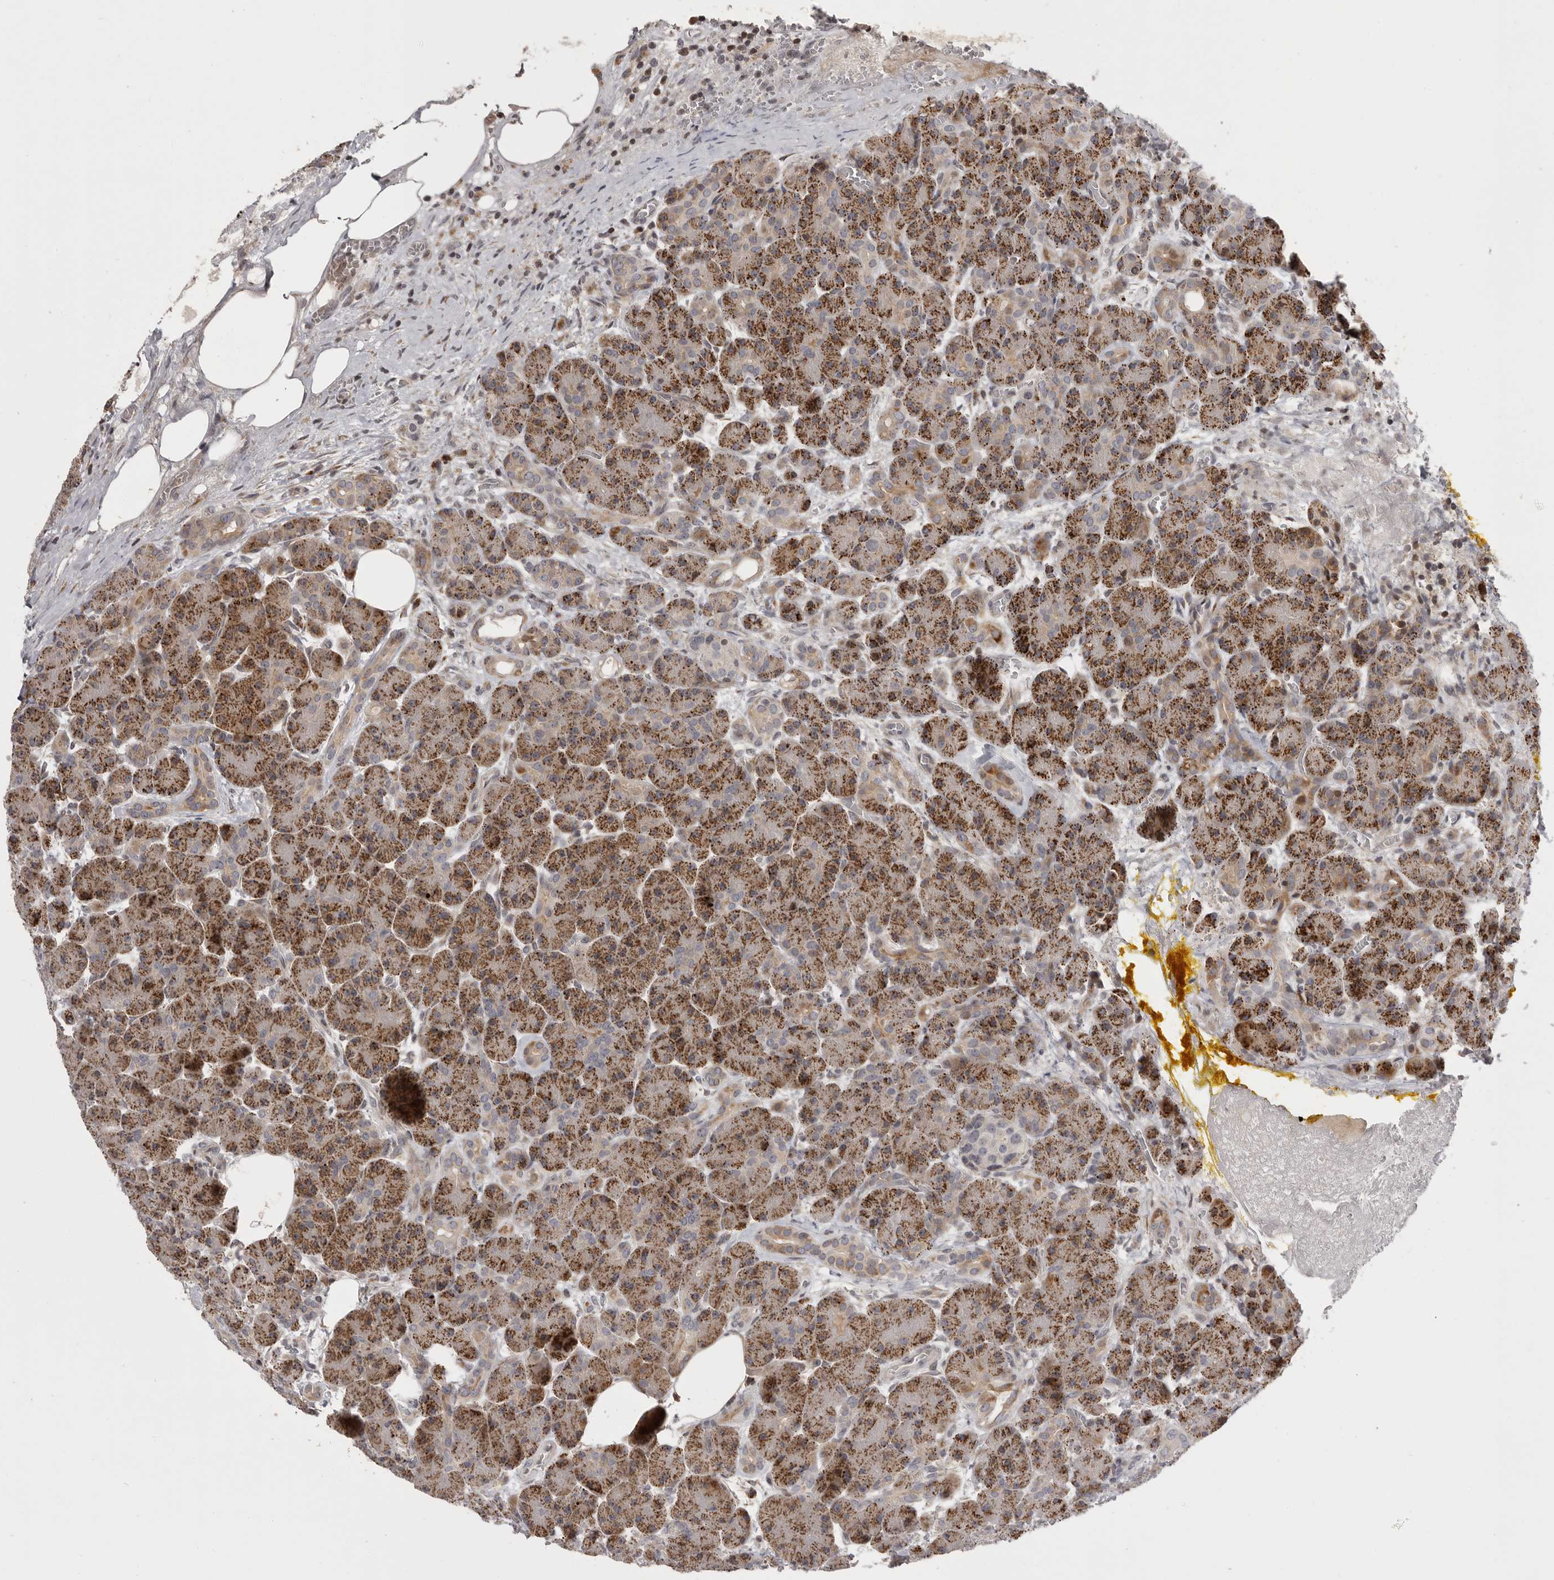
{"staining": {"intensity": "strong", "quantity": ">75%", "location": "cytoplasmic/membranous"}, "tissue": "pancreas", "cell_type": "Exocrine glandular cells", "image_type": "normal", "snomed": [{"axis": "morphology", "description": "Normal tissue, NOS"}, {"axis": "topography", "description": "Pancreas"}], "caption": "Pancreas stained for a protein displays strong cytoplasmic/membranous positivity in exocrine glandular cells.", "gene": "AZIN1", "patient": {"sex": "male", "age": 63}}